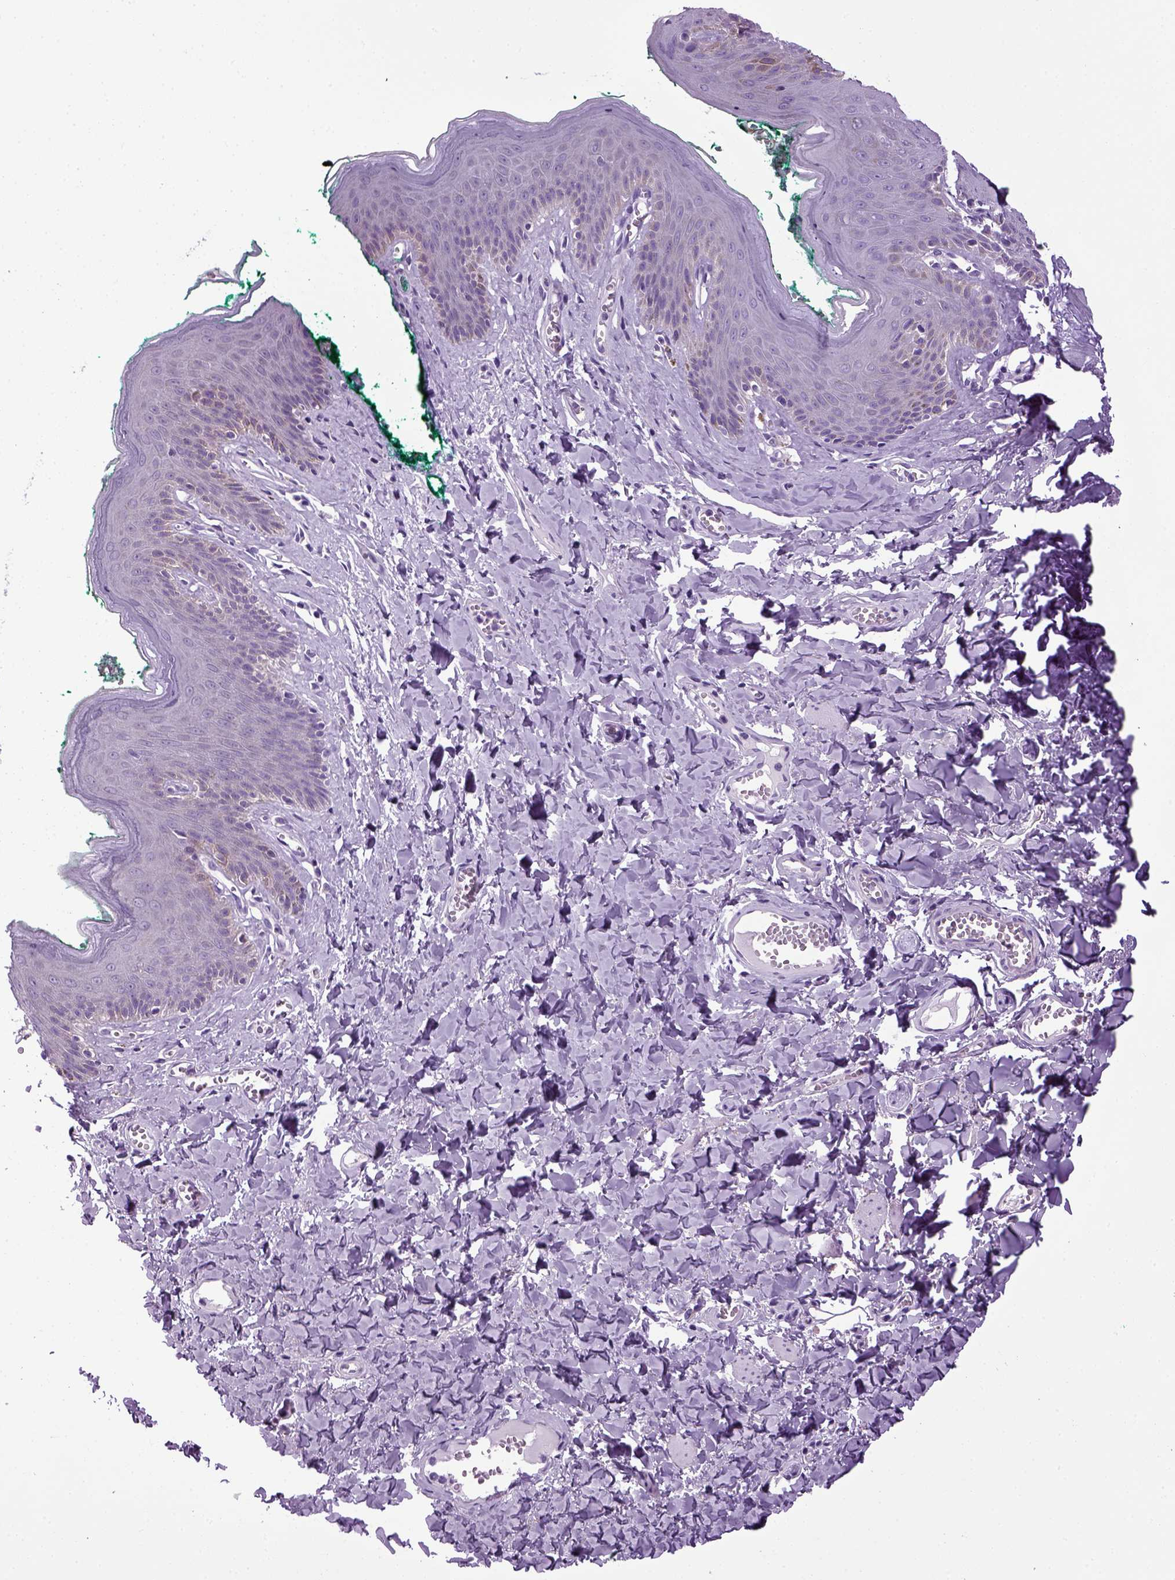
{"staining": {"intensity": "negative", "quantity": "none", "location": "none"}, "tissue": "skin", "cell_type": "Epidermal cells", "image_type": "normal", "snomed": [{"axis": "morphology", "description": "Normal tissue, NOS"}, {"axis": "topography", "description": "Vulva"}, {"axis": "topography", "description": "Peripheral nerve tissue"}], "caption": "High power microscopy micrograph of an immunohistochemistry photomicrograph of benign skin, revealing no significant staining in epidermal cells.", "gene": "HMCN2", "patient": {"sex": "female", "age": 66}}